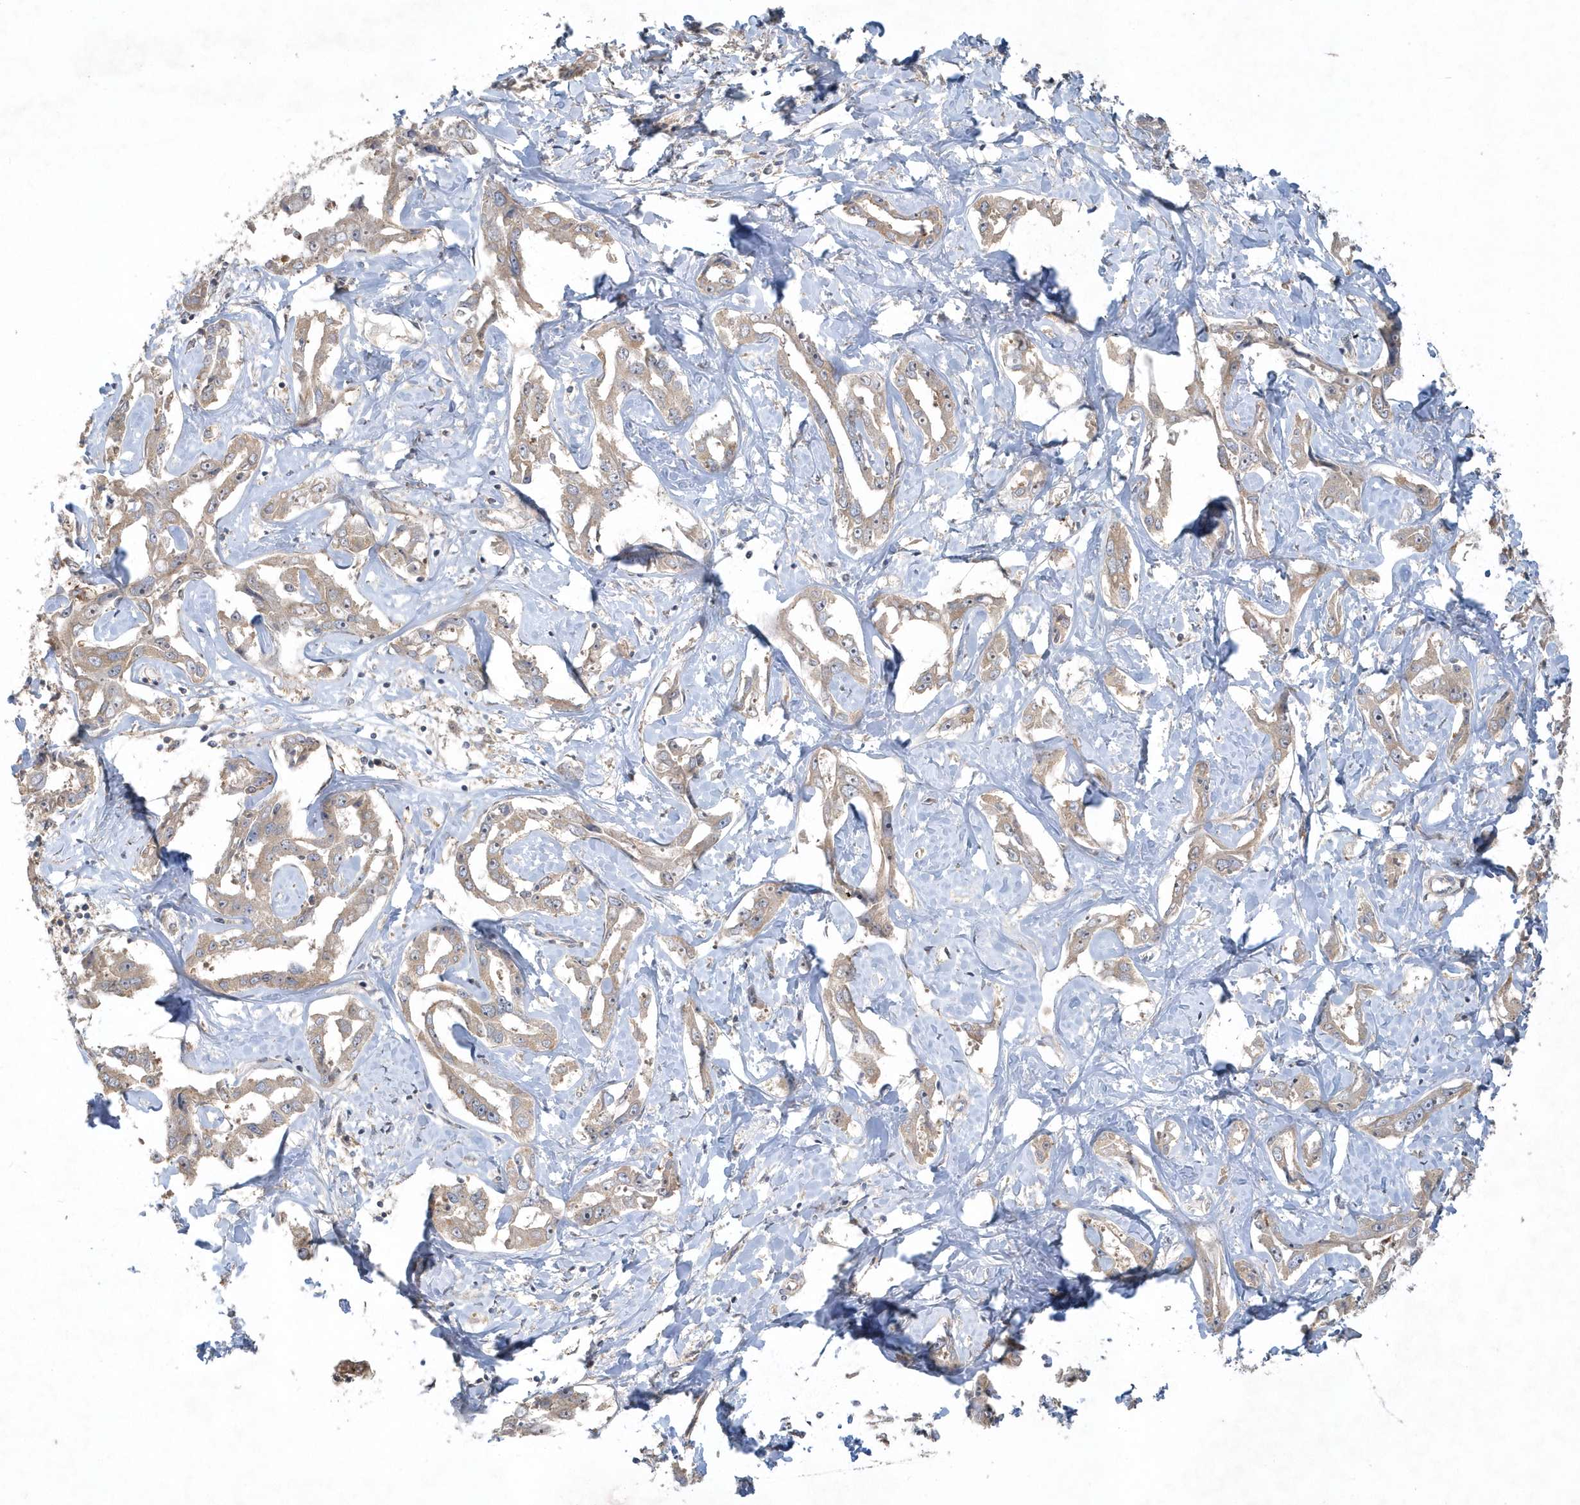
{"staining": {"intensity": "negative", "quantity": "none", "location": "none"}, "tissue": "liver cancer", "cell_type": "Tumor cells", "image_type": "cancer", "snomed": [{"axis": "morphology", "description": "Cholangiocarcinoma"}, {"axis": "topography", "description": "Liver"}], "caption": "This micrograph is of cholangiocarcinoma (liver) stained with immunohistochemistry to label a protein in brown with the nuclei are counter-stained blue. There is no positivity in tumor cells. (Brightfield microscopy of DAB immunohistochemistry (IHC) at high magnification).", "gene": "THG1L", "patient": {"sex": "male", "age": 59}}